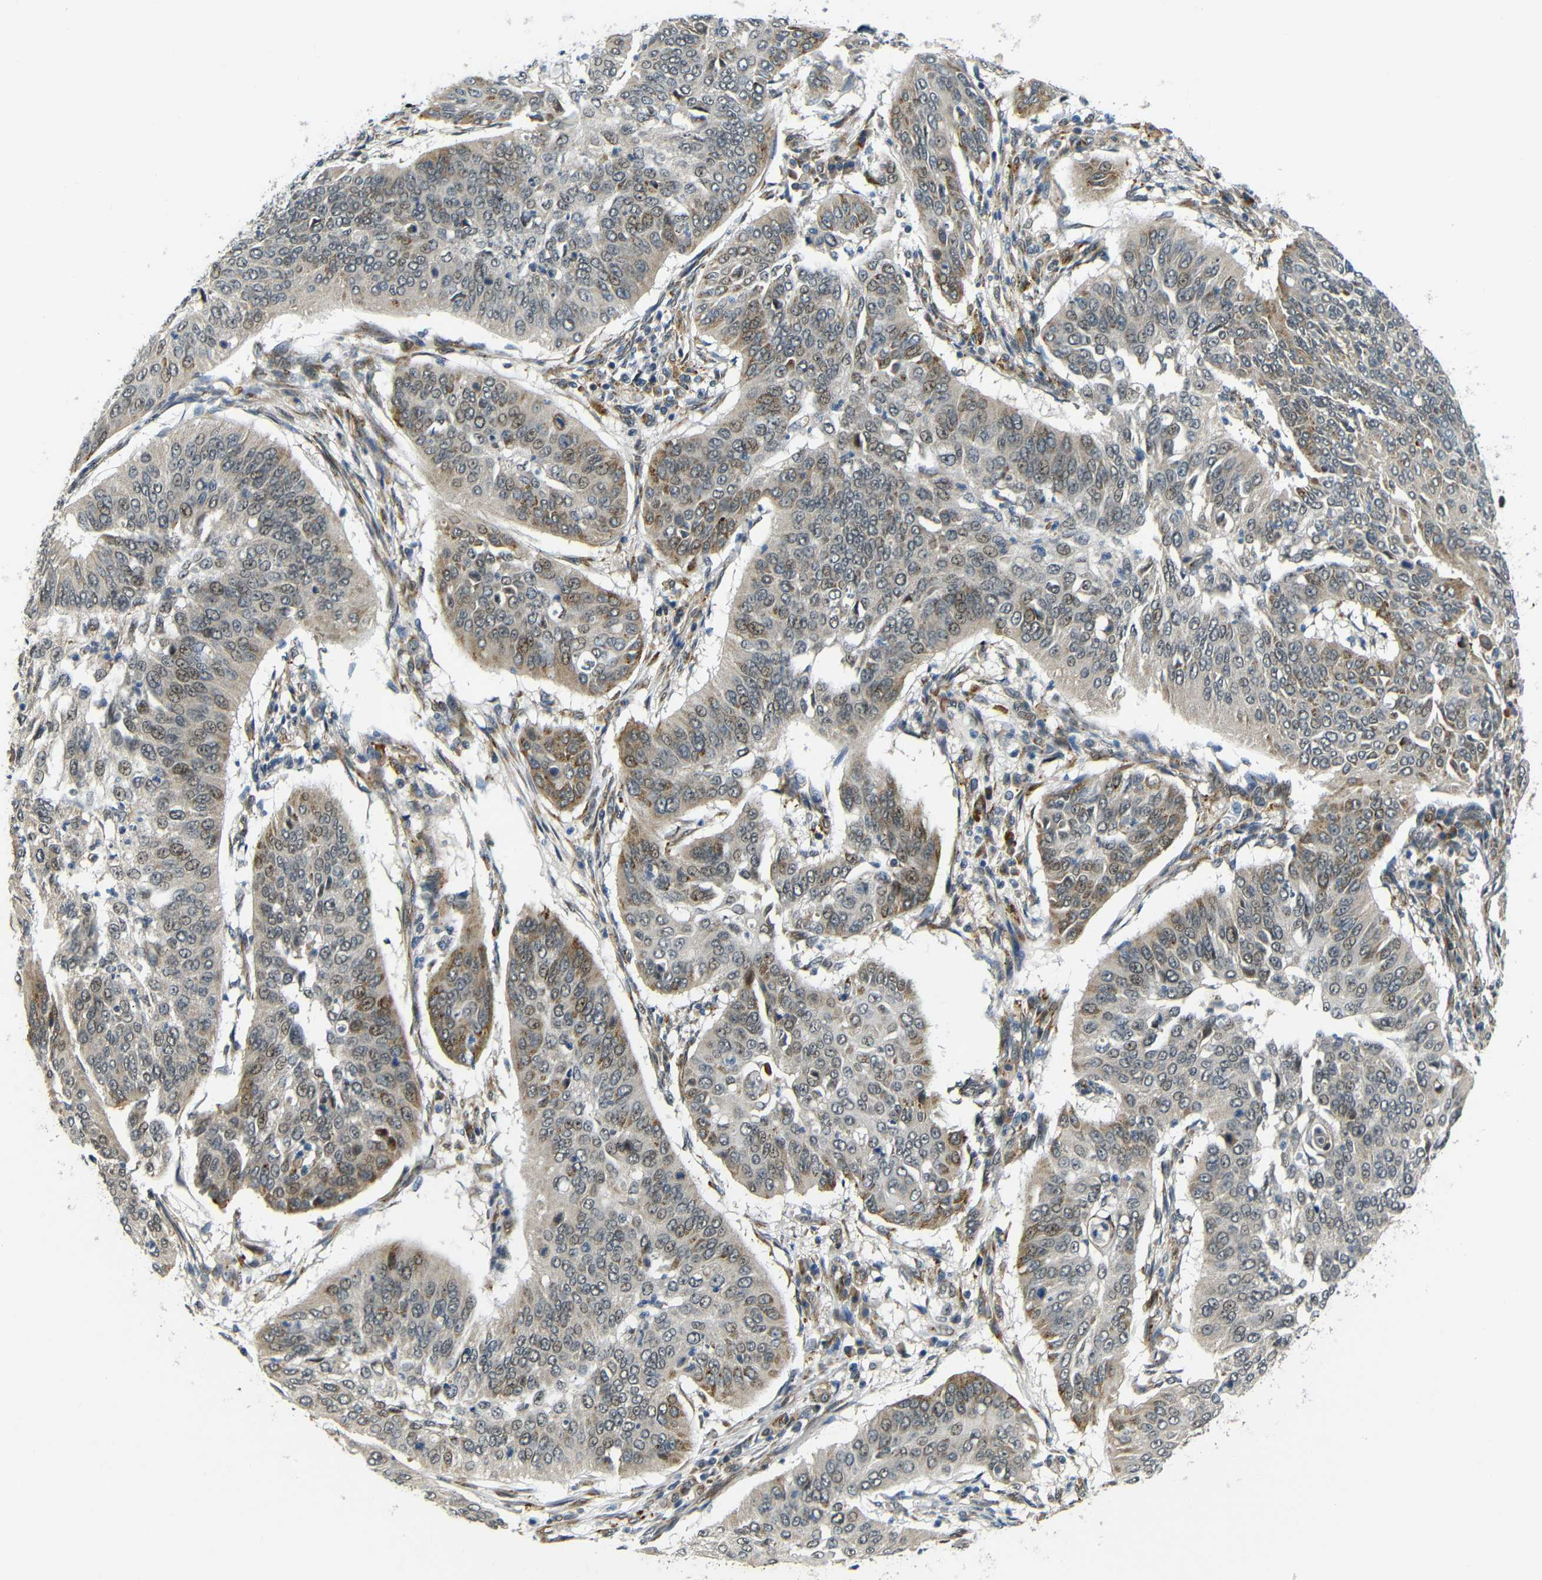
{"staining": {"intensity": "moderate", "quantity": "<25%", "location": "cytoplasmic/membranous"}, "tissue": "cervical cancer", "cell_type": "Tumor cells", "image_type": "cancer", "snomed": [{"axis": "morphology", "description": "Normal tissue, NOS"}, {"axis": "morphology", "description": "Squamous cell carcinoma, NOS"}, {"axis": "topography", "description": "Cervix"}], "caption": "The immunohistochemical stain highlights moderate cytoplasmic/membranous positivity in tumor cells of squamous cell carcinoma (cervical) tissue.", "gene": "SYDE1", "patient": {"sex": "female", "age": 39}}